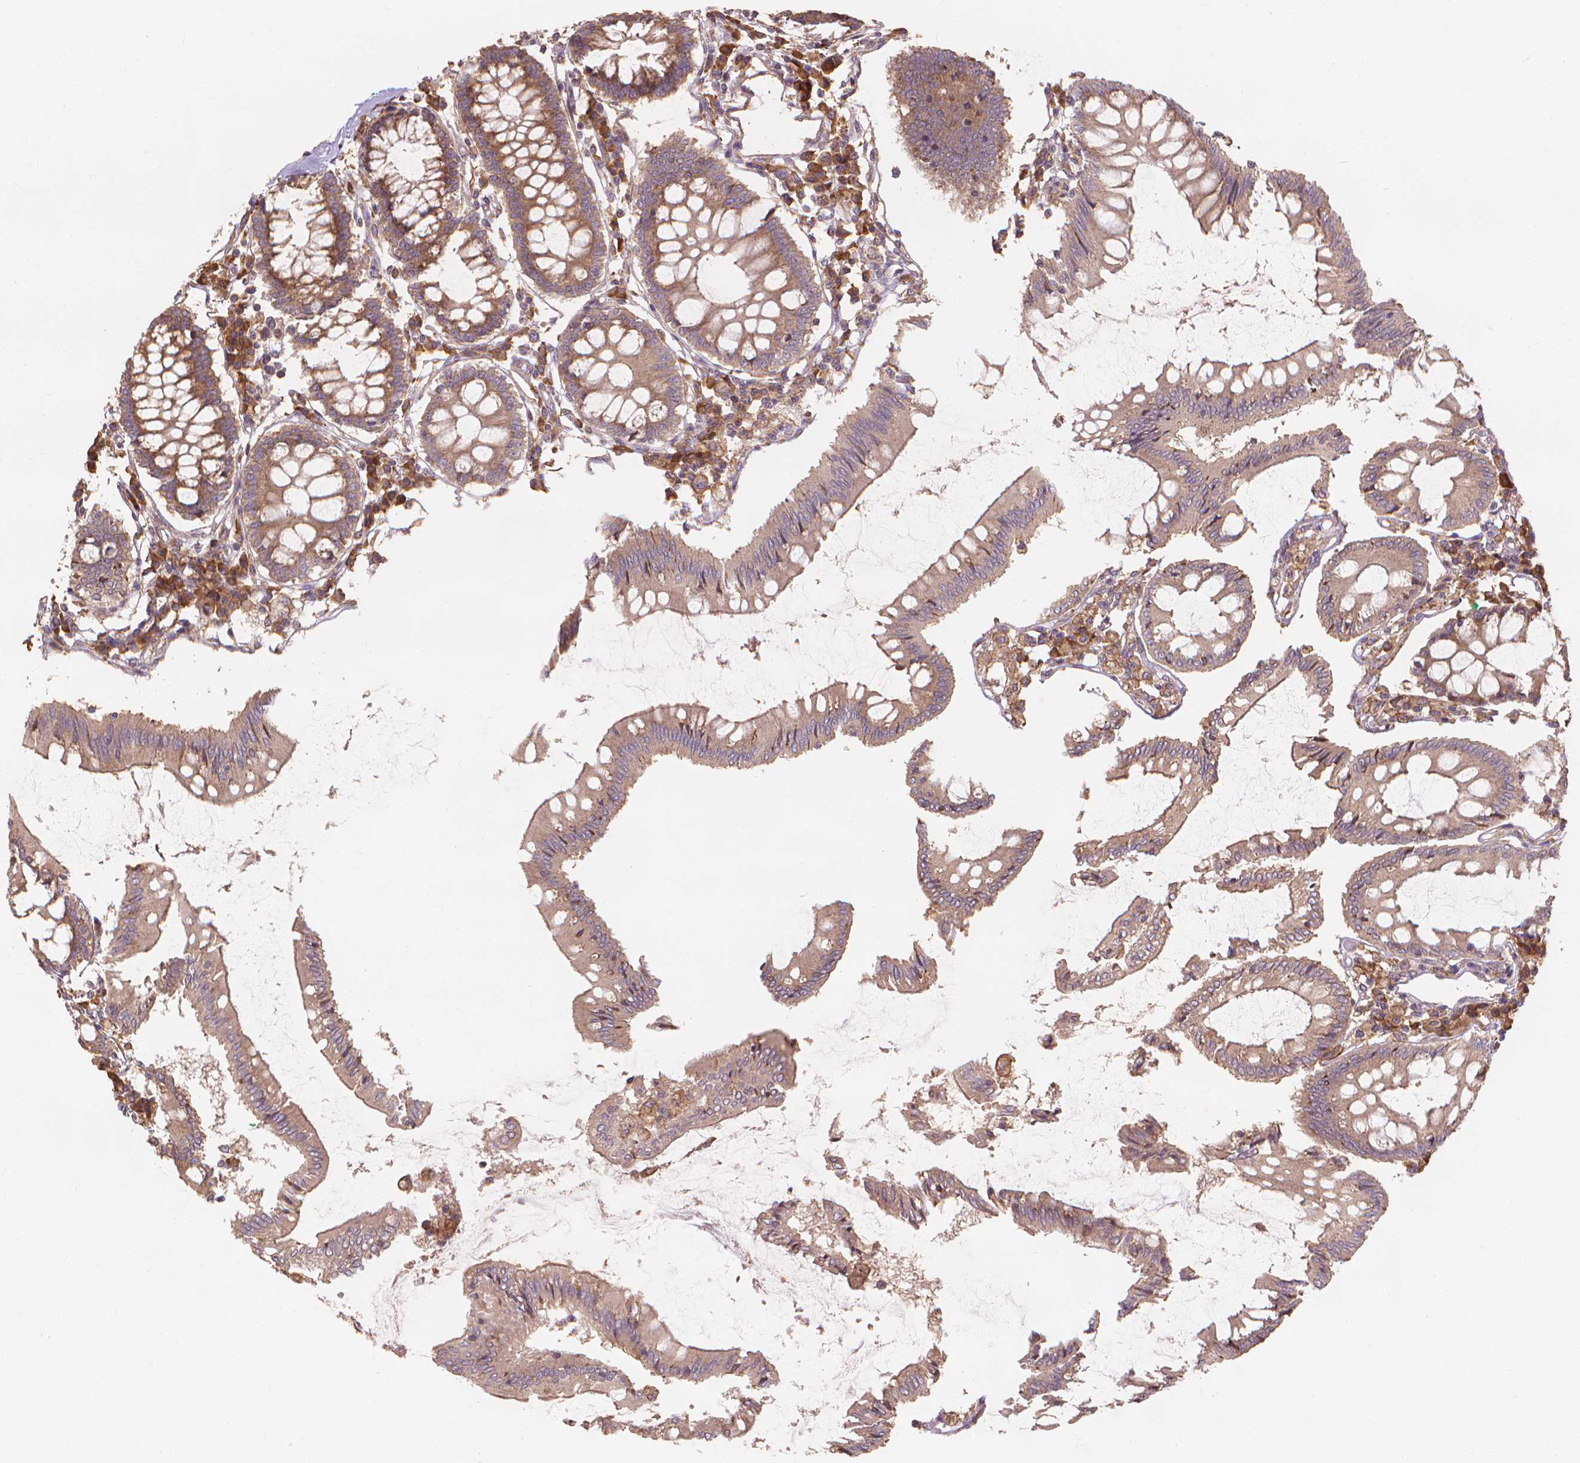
{"staining": {"intensity": "moderate", "quantity": ">75%", "location": "cytoplasmic/membranous"}, "tissue": "colon", "cell_type": "Endothelial cells", "image_type": "normal", "snomed": [{"axis": "morphology", "description": "Normal tissue, NOS"}, {"axis": "morphology", "description": "Adenocarcinoma, NOS"}, {"axis": "topography", "description": "Colon"}], "caption": "High-power microscopy captured an IHC photomicrograph of normal colon, revealing moderate cytoplasmic/membranous positivity in about >75% of endothelial cells. The staining was performed using DAB, with brown indicating positive protein expression. Nuclei are stained blue with hematoxylin.", "gene": "TAB2", "patient": {"sex": "male", "age": 83}}